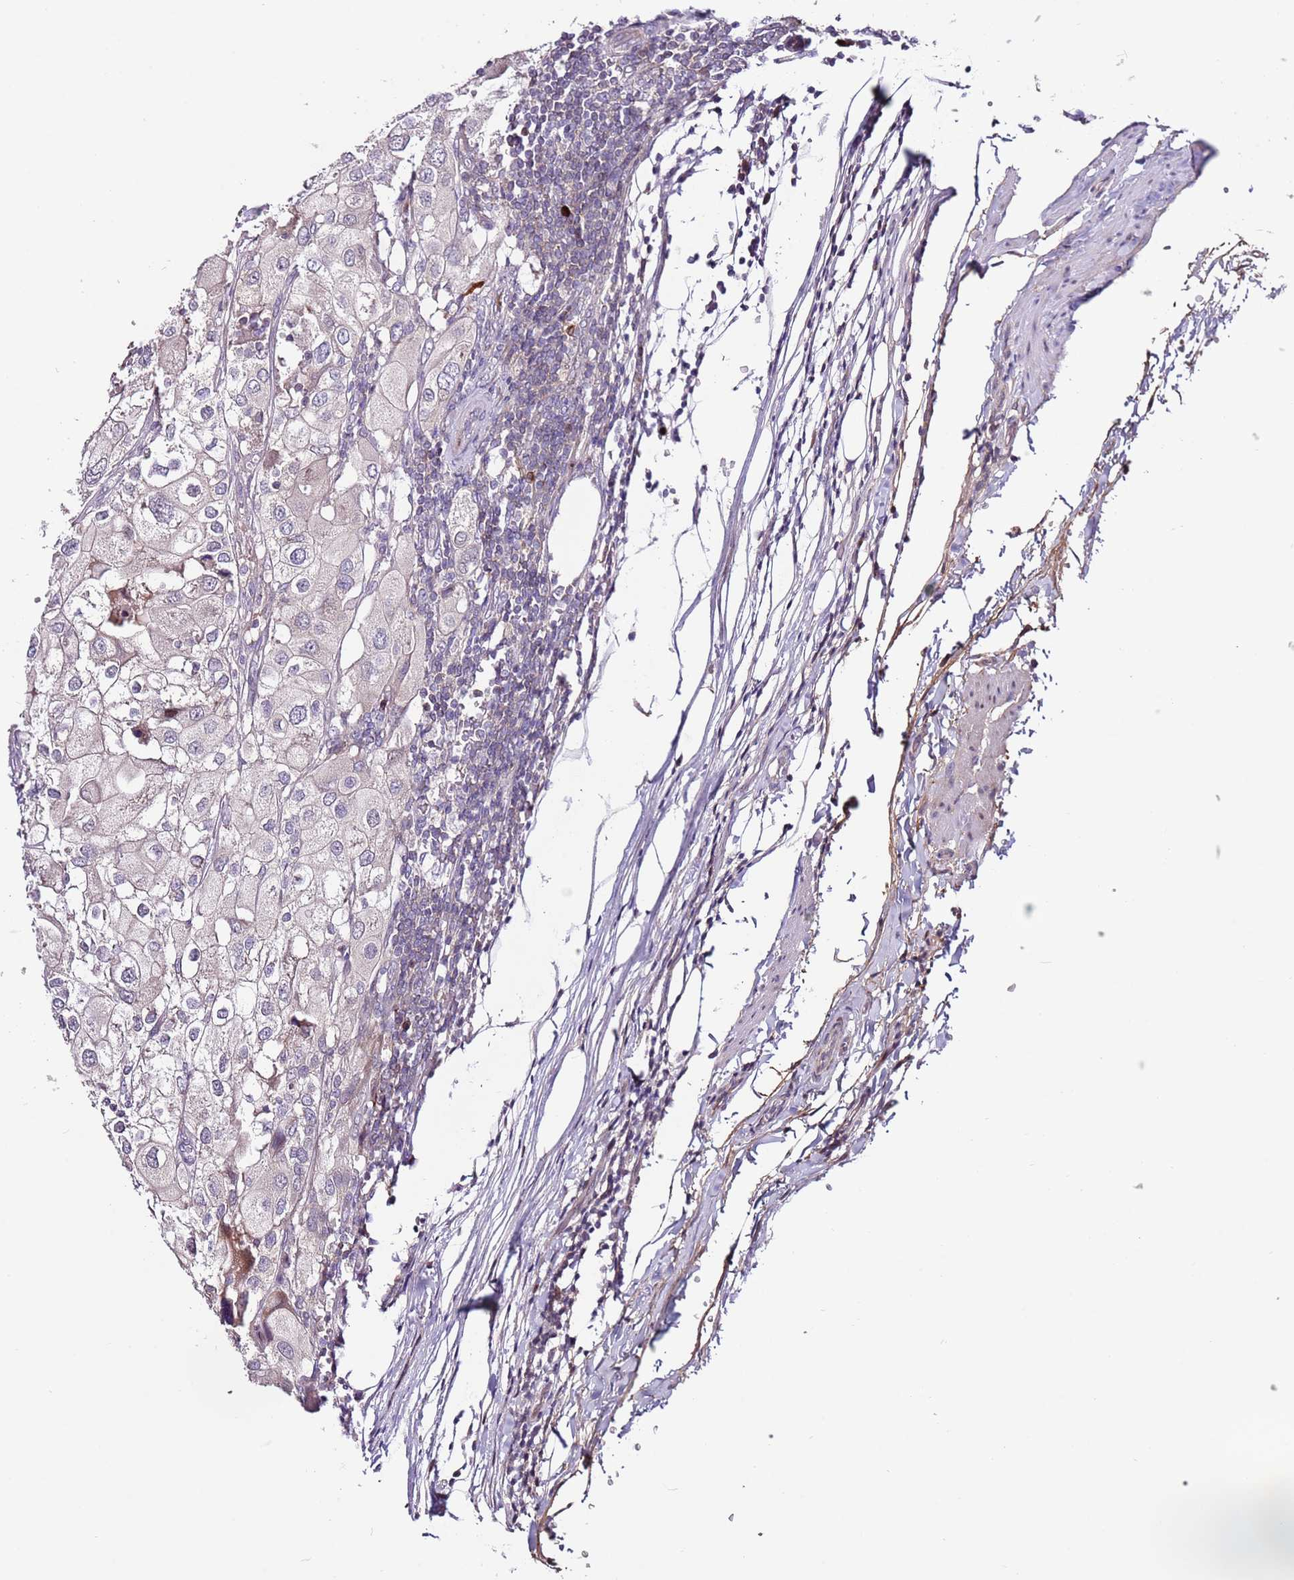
{"staining": {"intensity": "negative", "quantity": "none", "location": "none"}, "tissue": "urothelial cancer", "cell_type": "Tumor cells", "image_type": "cancer", "snomed": [{"axis": "morphology", "description": "Urothelial carcinoma, High grade"}, {"axis": "topography", "description": "Urinary bladder"}], "caption": "Urothelial cancer stained for a protein using immunohistochemistry (IHC) exhibits no positivity tumor cells.", "gene": "MTG2", "patient": {"sex": "male", "age": 64}}